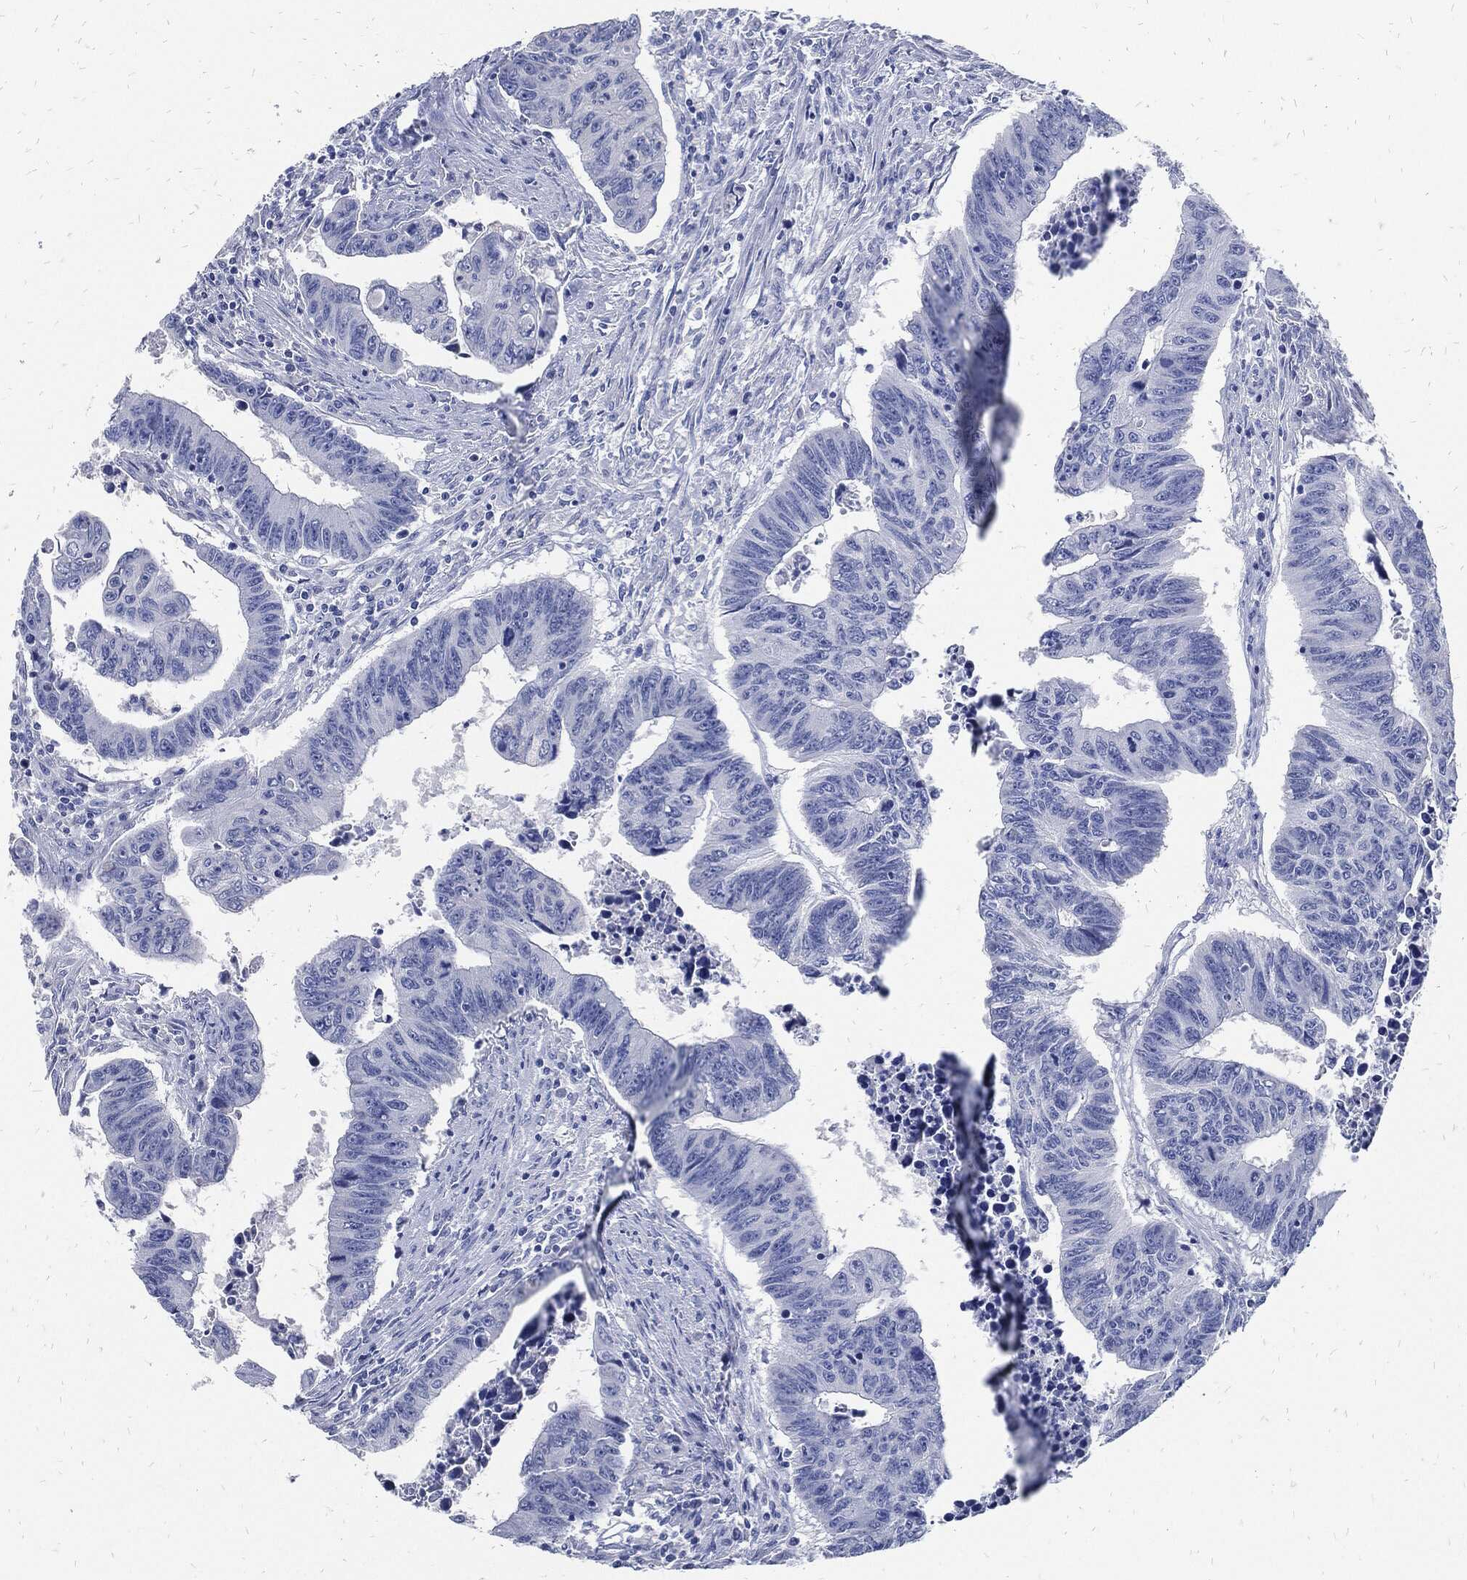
{"staining": {"intensity": "negative", "quantity": "none", "location": "none"}, "tissue": "colorectal cancer", "cell_type": "Tumor cells", "image_type": "cancer", "snomed": [{"axis": "morphology", "description": "Adenocarcinoma, NOS"}, {"axis": "topography", "description": "Rectum"}], "caption": "Immunohistochemistry micrograph of neoplastic tissue: colorectal cancer (adenocarcinoma) stained with DAB (3,3'-diaminobenzidine) displays no significant protein staining in tumor cells.", "gene": "FABP4", "patient": {"sex": "female", "age": 85}}